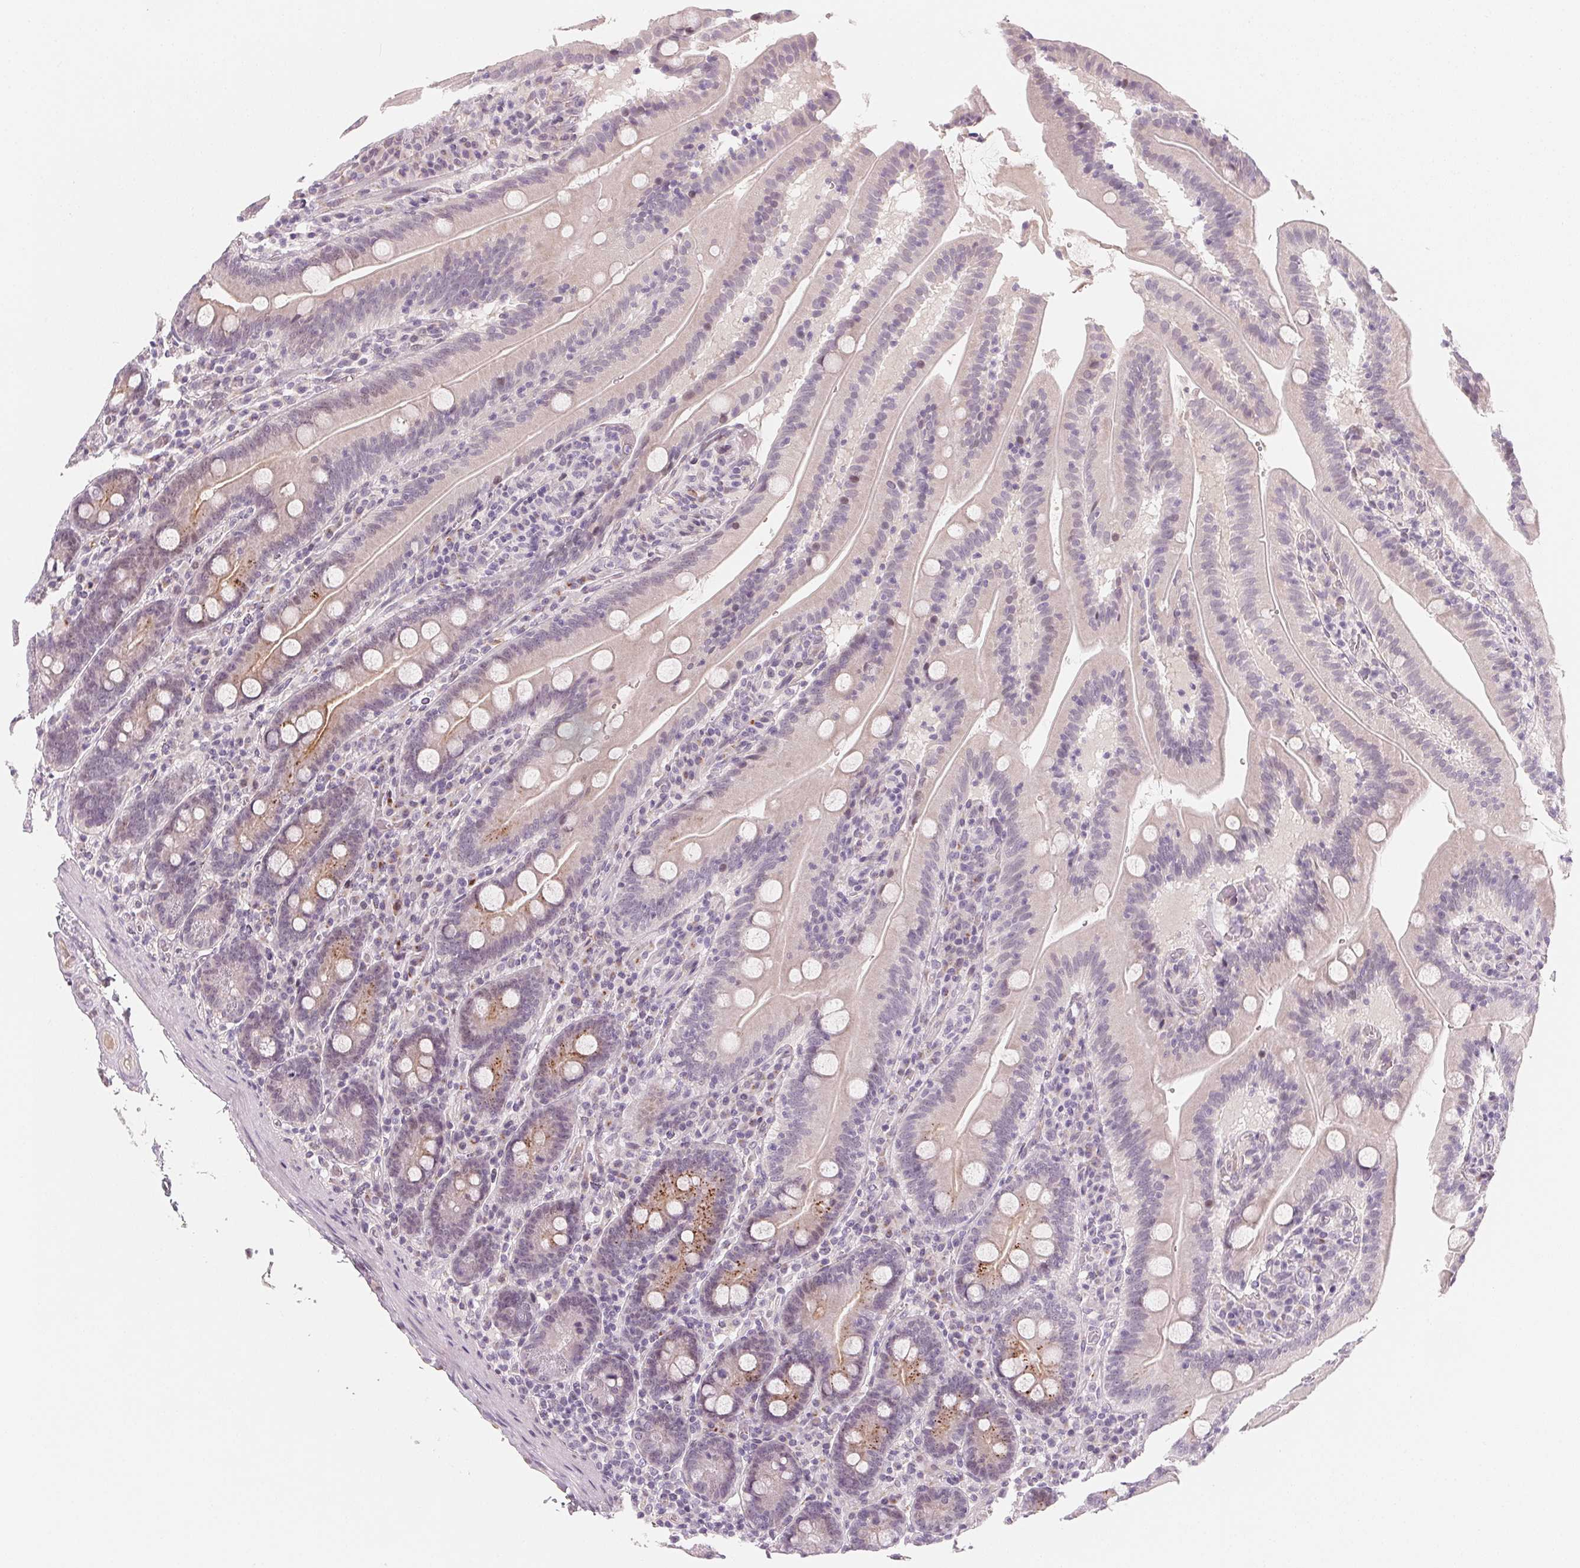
{"staining": {"intensity": "moderate", "quantity": "<25%", "location": "cytoplasmic/membranous"}, "tissue": "small intestine", "cell_type": "Glandular cells", "image_type": "normal", "snomed": [{"axis": "morphology", "description": "Normal tissue, NOS"}, {"axis": "topography", "description": "Small intestine"}], "caption": "Immunohistochemistry (DAB) staining of benign small intestine displays moderate cytoplasmic/membranous protein expression in approximately <25% of glandular cells.", "gene": "CCDC96", "patient": {"sex": "male", "age": 37}}